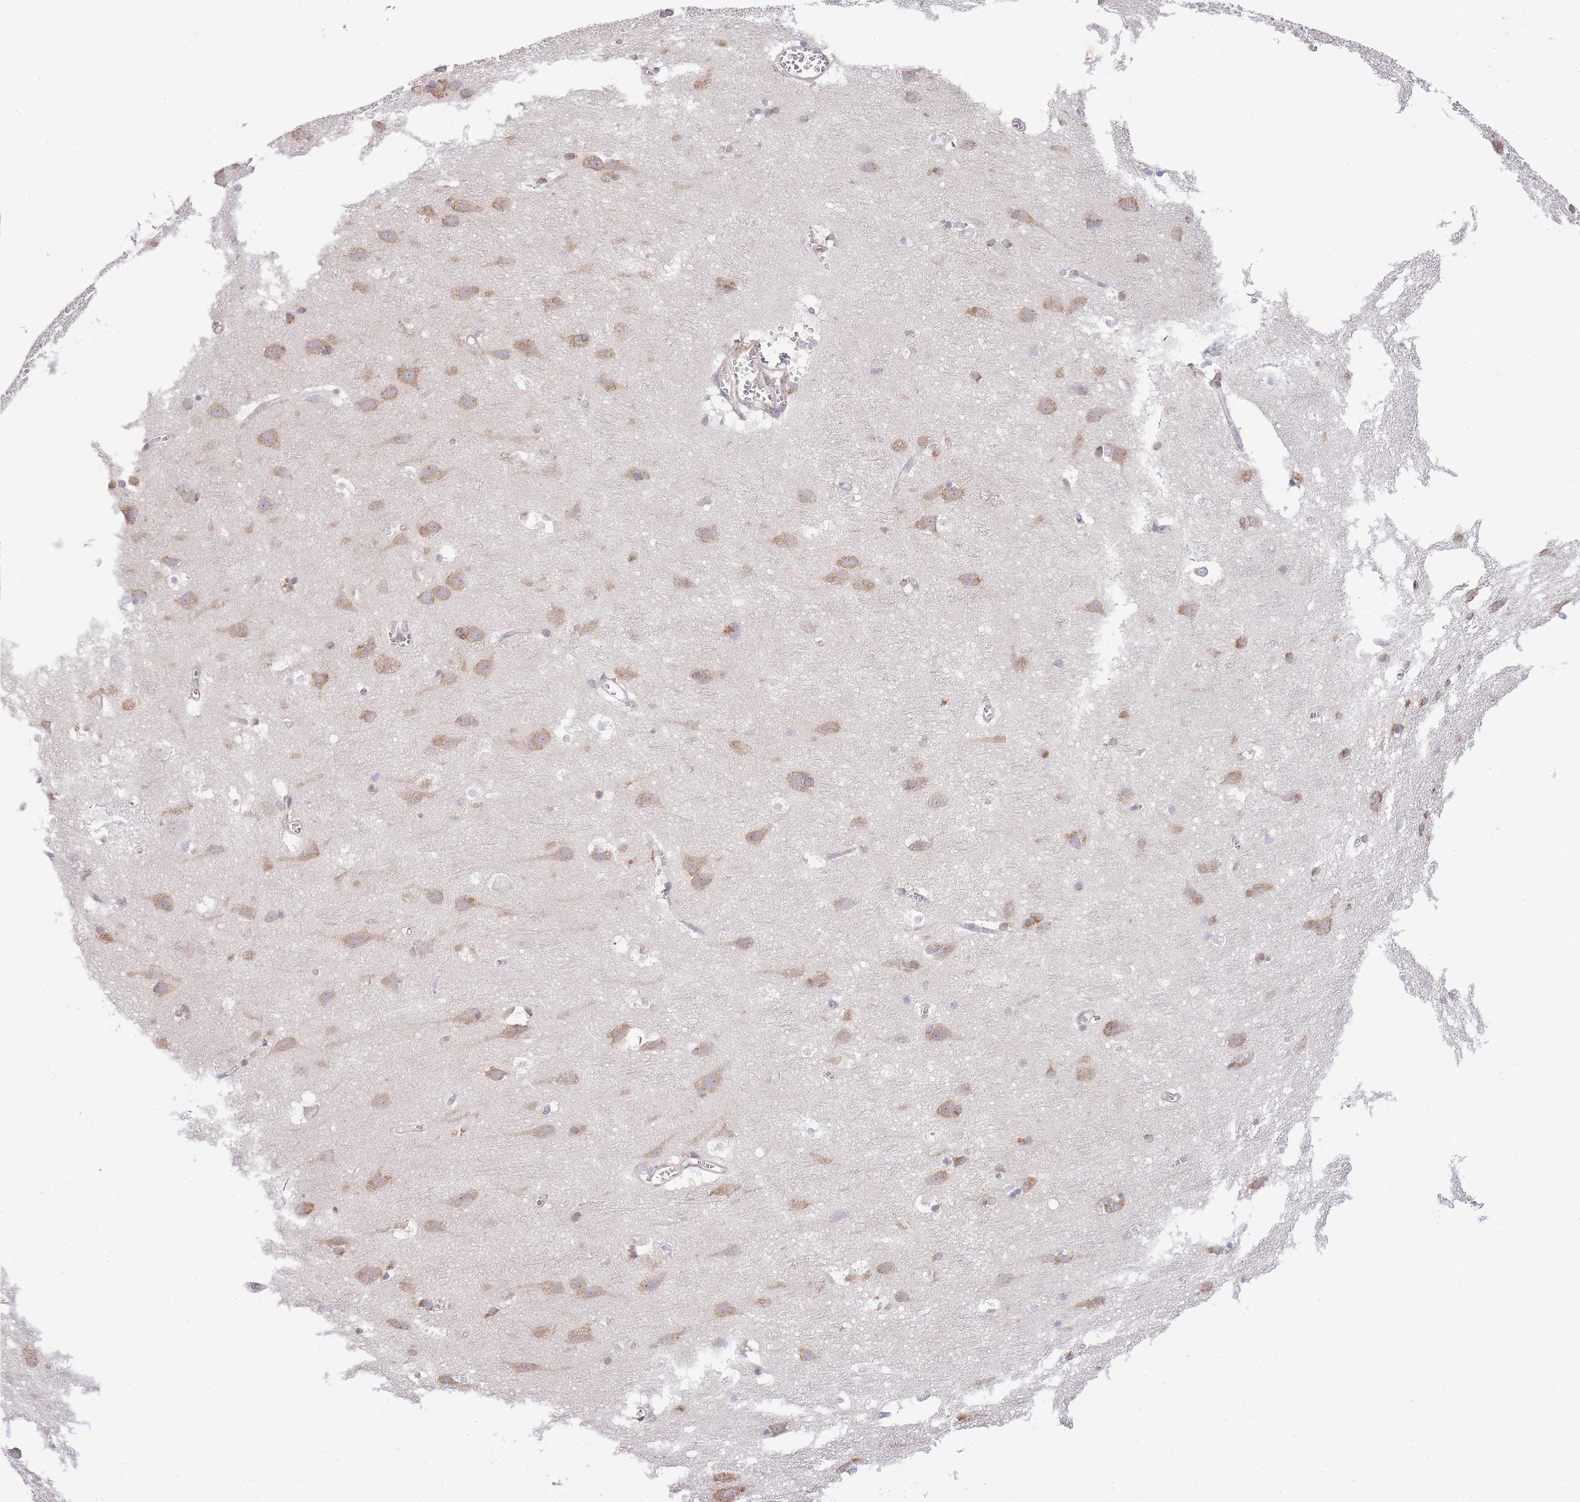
{"staining": {"intensity": "weak", "quantity": ">75%", "location": "cytoplasmic/membranous"}, "tissue": "cerebral cortex", "cell_type": "Endothelial cells", "image_type": "normal", "snomed": [{"axis": "morphology", "description": "Normal tissue, NOS"}, {"axis": "topography", "description": "Cerebral cortex"}], "caption": "Immunohistochemistry (IHC) of benign cerebral cortex displays low levels of weak cytoplasmic/membranous staining in approximately >75% of endothelial cells. The staining is performed using DAB brown chromogen to label protein expression. The nuclei are counter-stained blue using hematoxylin.", "gene": "BEX1", "patient": {"sex": "male", "age": 54}}